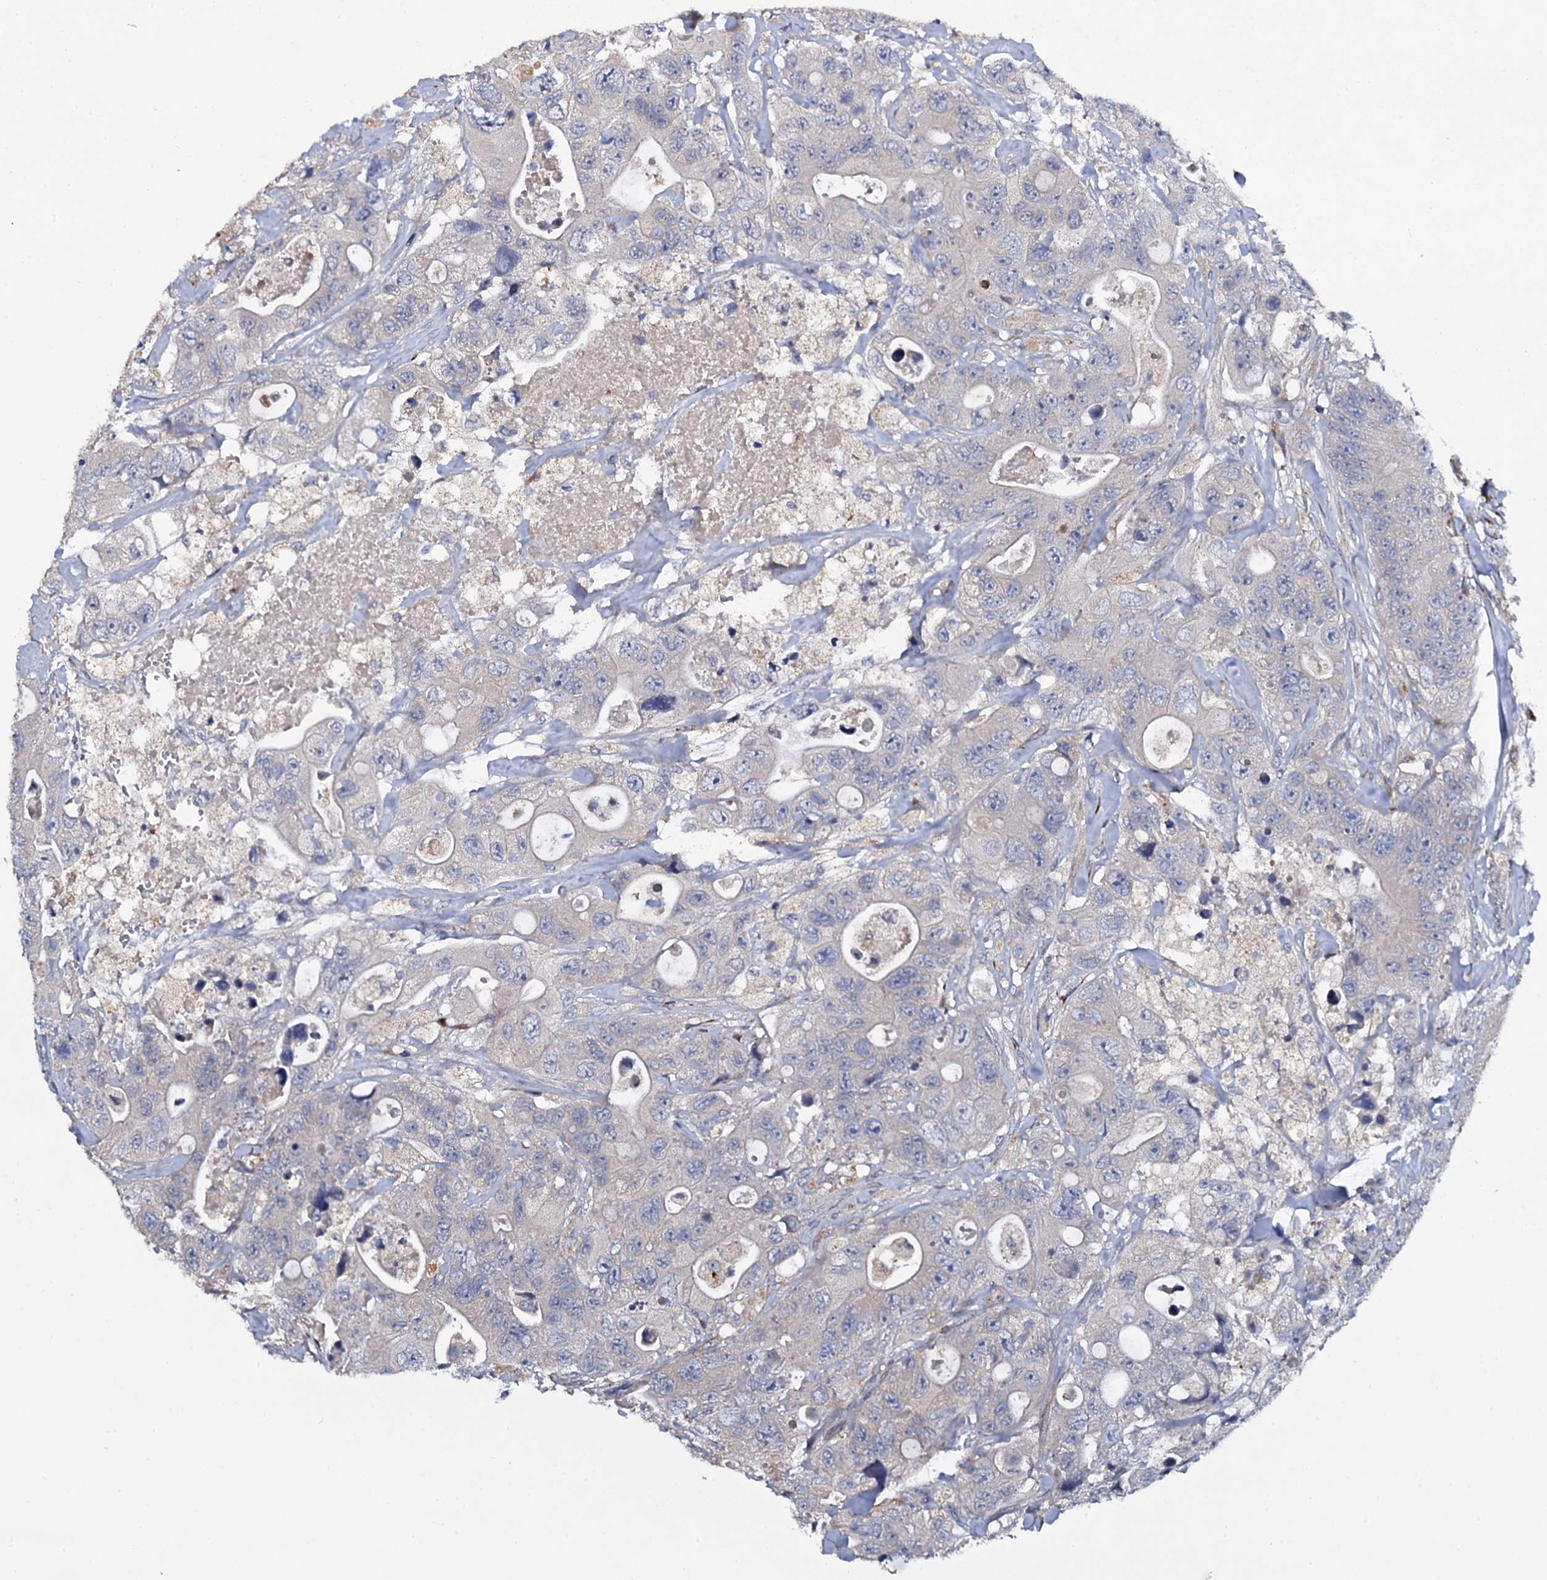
{"staining": {"intensity": "negative", "quantity": "none", "location": "none"}, "tissue": "colorectal cancer", "cell_type": "Tumor cells", "image_type": "cancer", "snomed": [{"axis": "morphology", "description": "Adenocarcinoma, NOS"}, {"axis": "topography", "description": "Colon"}], "caption": "Micrograph shows no significant protein positivity in tumor cells of colorectal cancer.", "gene": "LRRC28", "patient": {"sex": "female", "age": 46}}